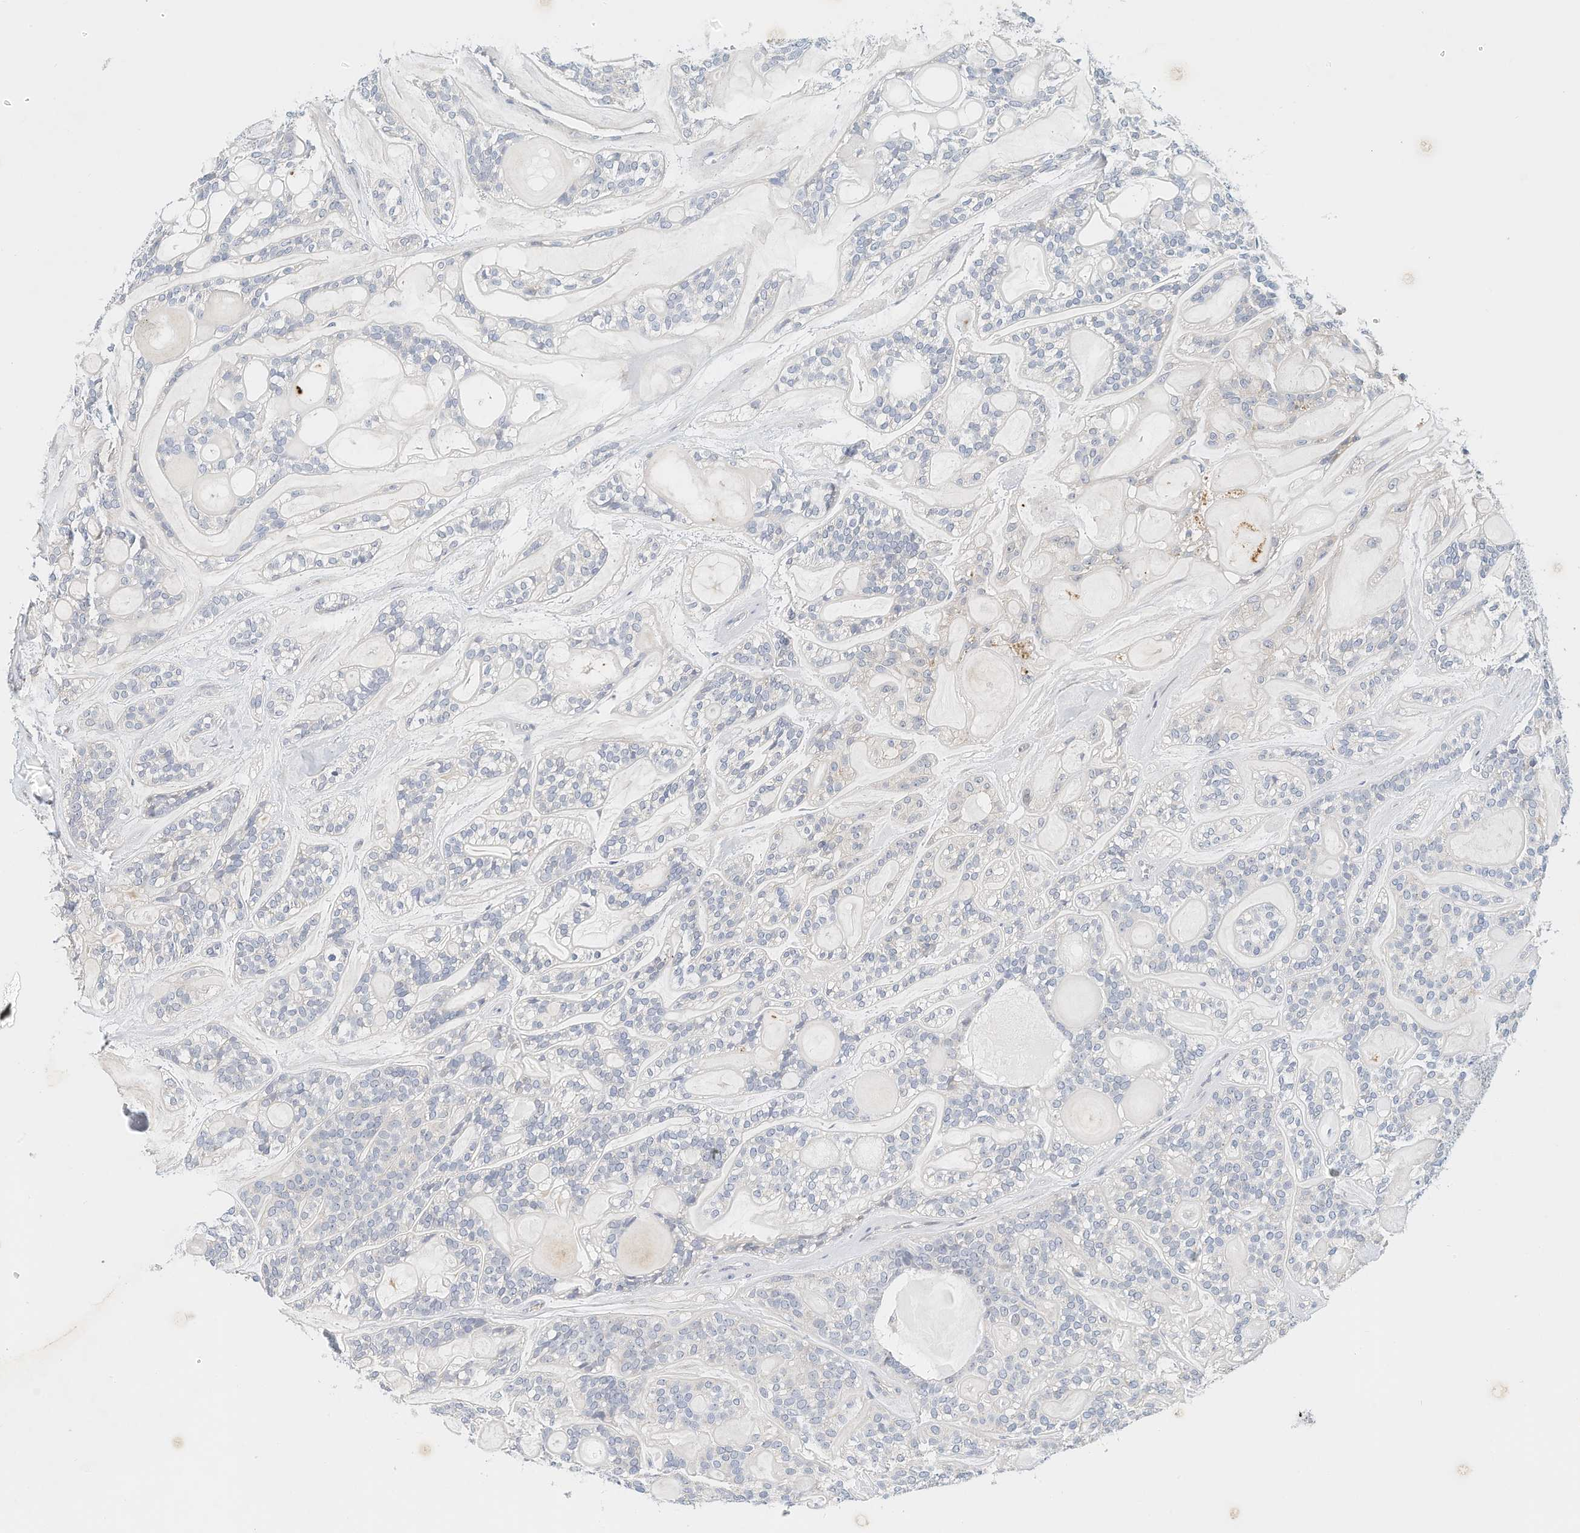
{"staining": {"intensity": "negative", "quantity": "none", "location": "none"}, "tissue": "head and neck cancer", "cell_type": "Tumor cells", "image_type": "cancer", "snomed": [{"axis": "morphology", "description": "Adenocarcinoma, NOS"}, {"axis": "topography", "description": "Head-Neck"}], "caption": "Immunohistochemistry photomicrograph of human head and neck cancer (adenocarcinoma) stained for a protein (brown), which displays no staining in tumor cells.", "gene": "ARHGAP28", "patient": {"sex": "male", "age": 66}}